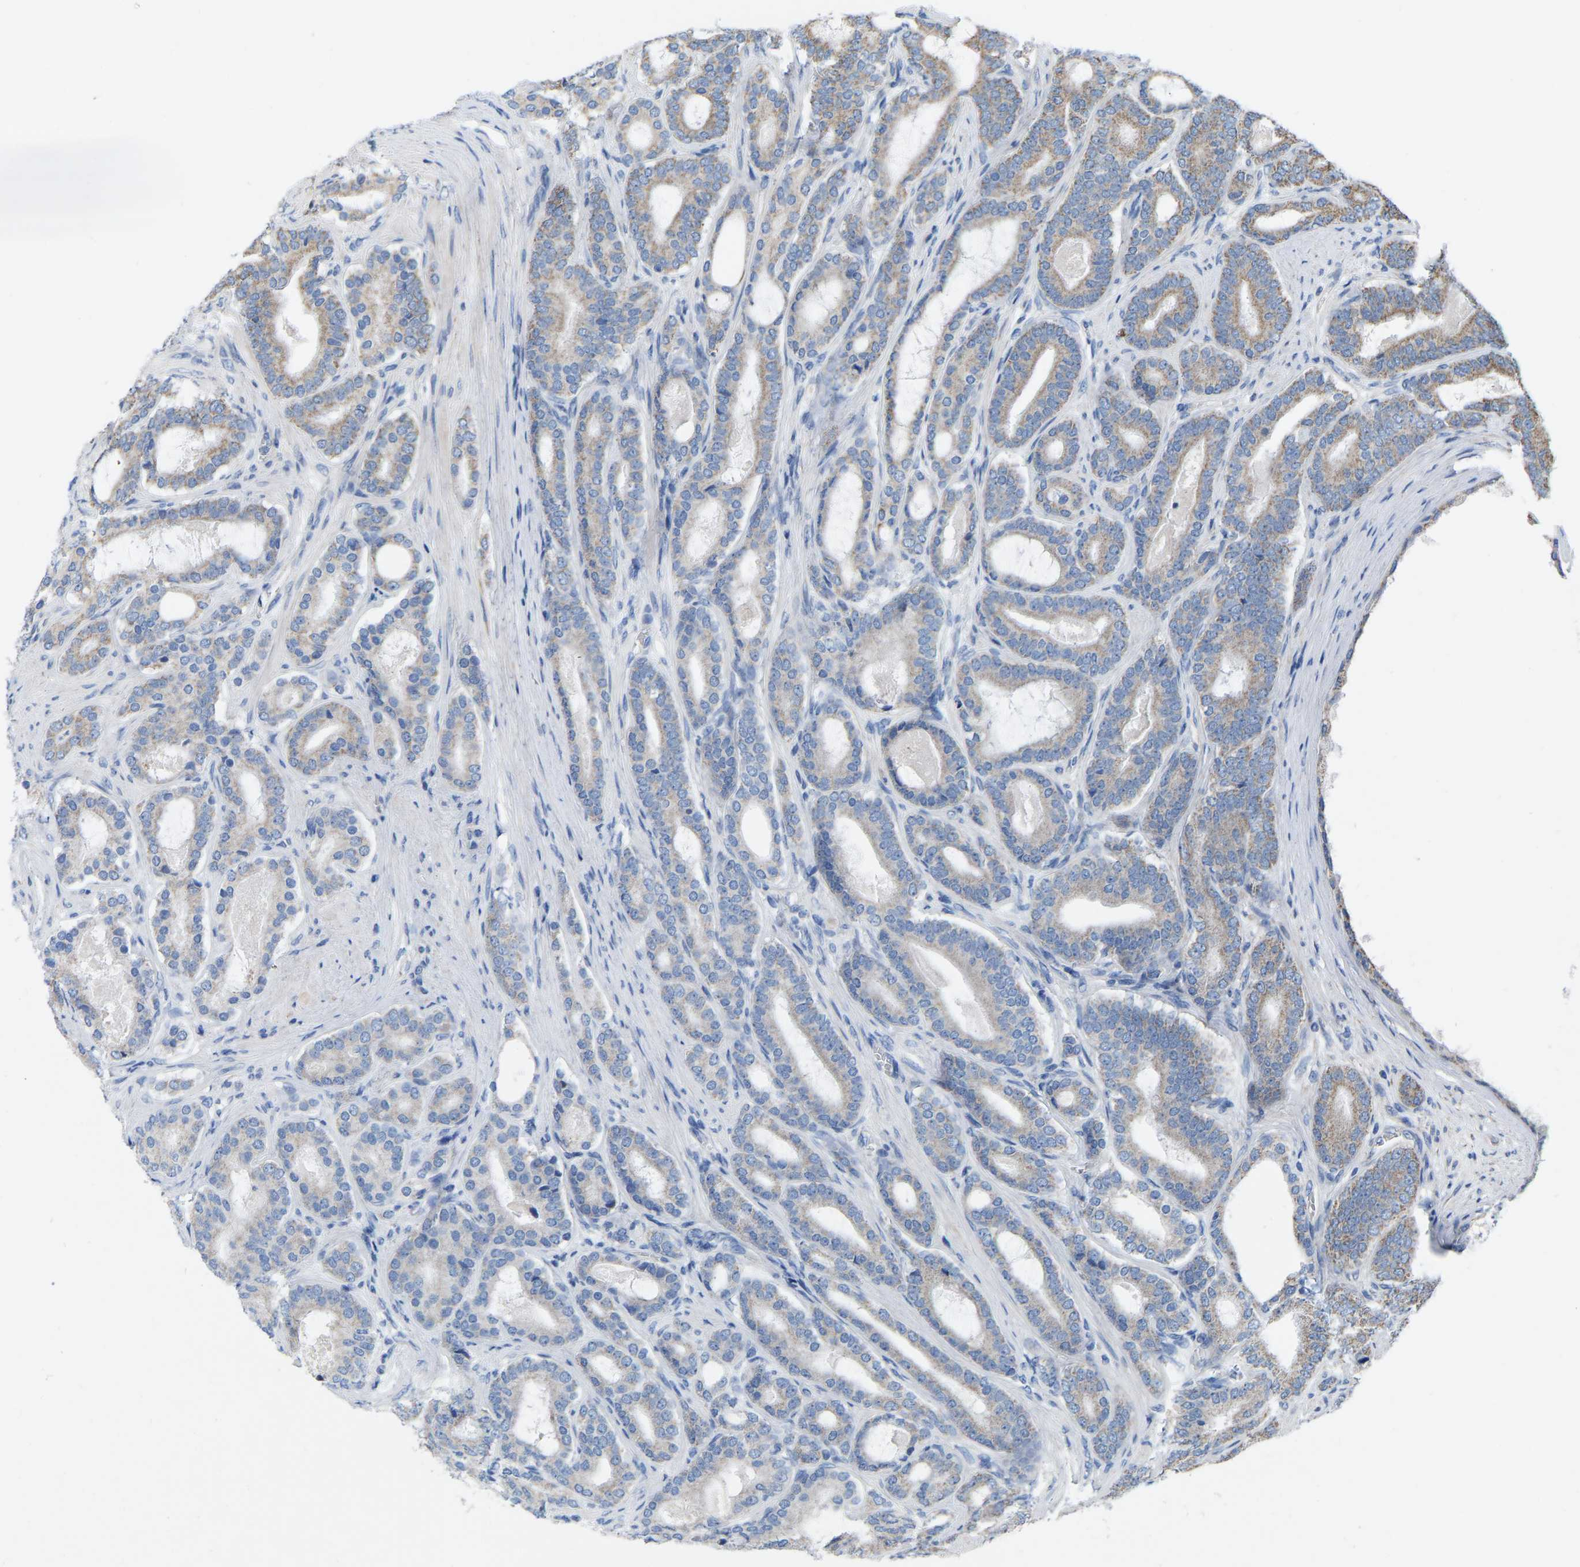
{"staining": {"intensity": "weak", "quantity": "<25%", "location": "cytoplasmic/membranous"}, "tissue": "prostate cancer", "cell_type": "Tumor cells", "image_type": "cancer", "snomed": [{"axis": "morphology", "description": "Adenocarcinoma, High grade"}, {"axis": "topography", "description": "Prostate"}], "caption": "Protein analysis of prostate cancer shows no significant expression in tumor cells. (IHC, brightfield microscopy, high magnification).", "gene": "BCL10", "patient": {"sex": "male", "age": 60}}